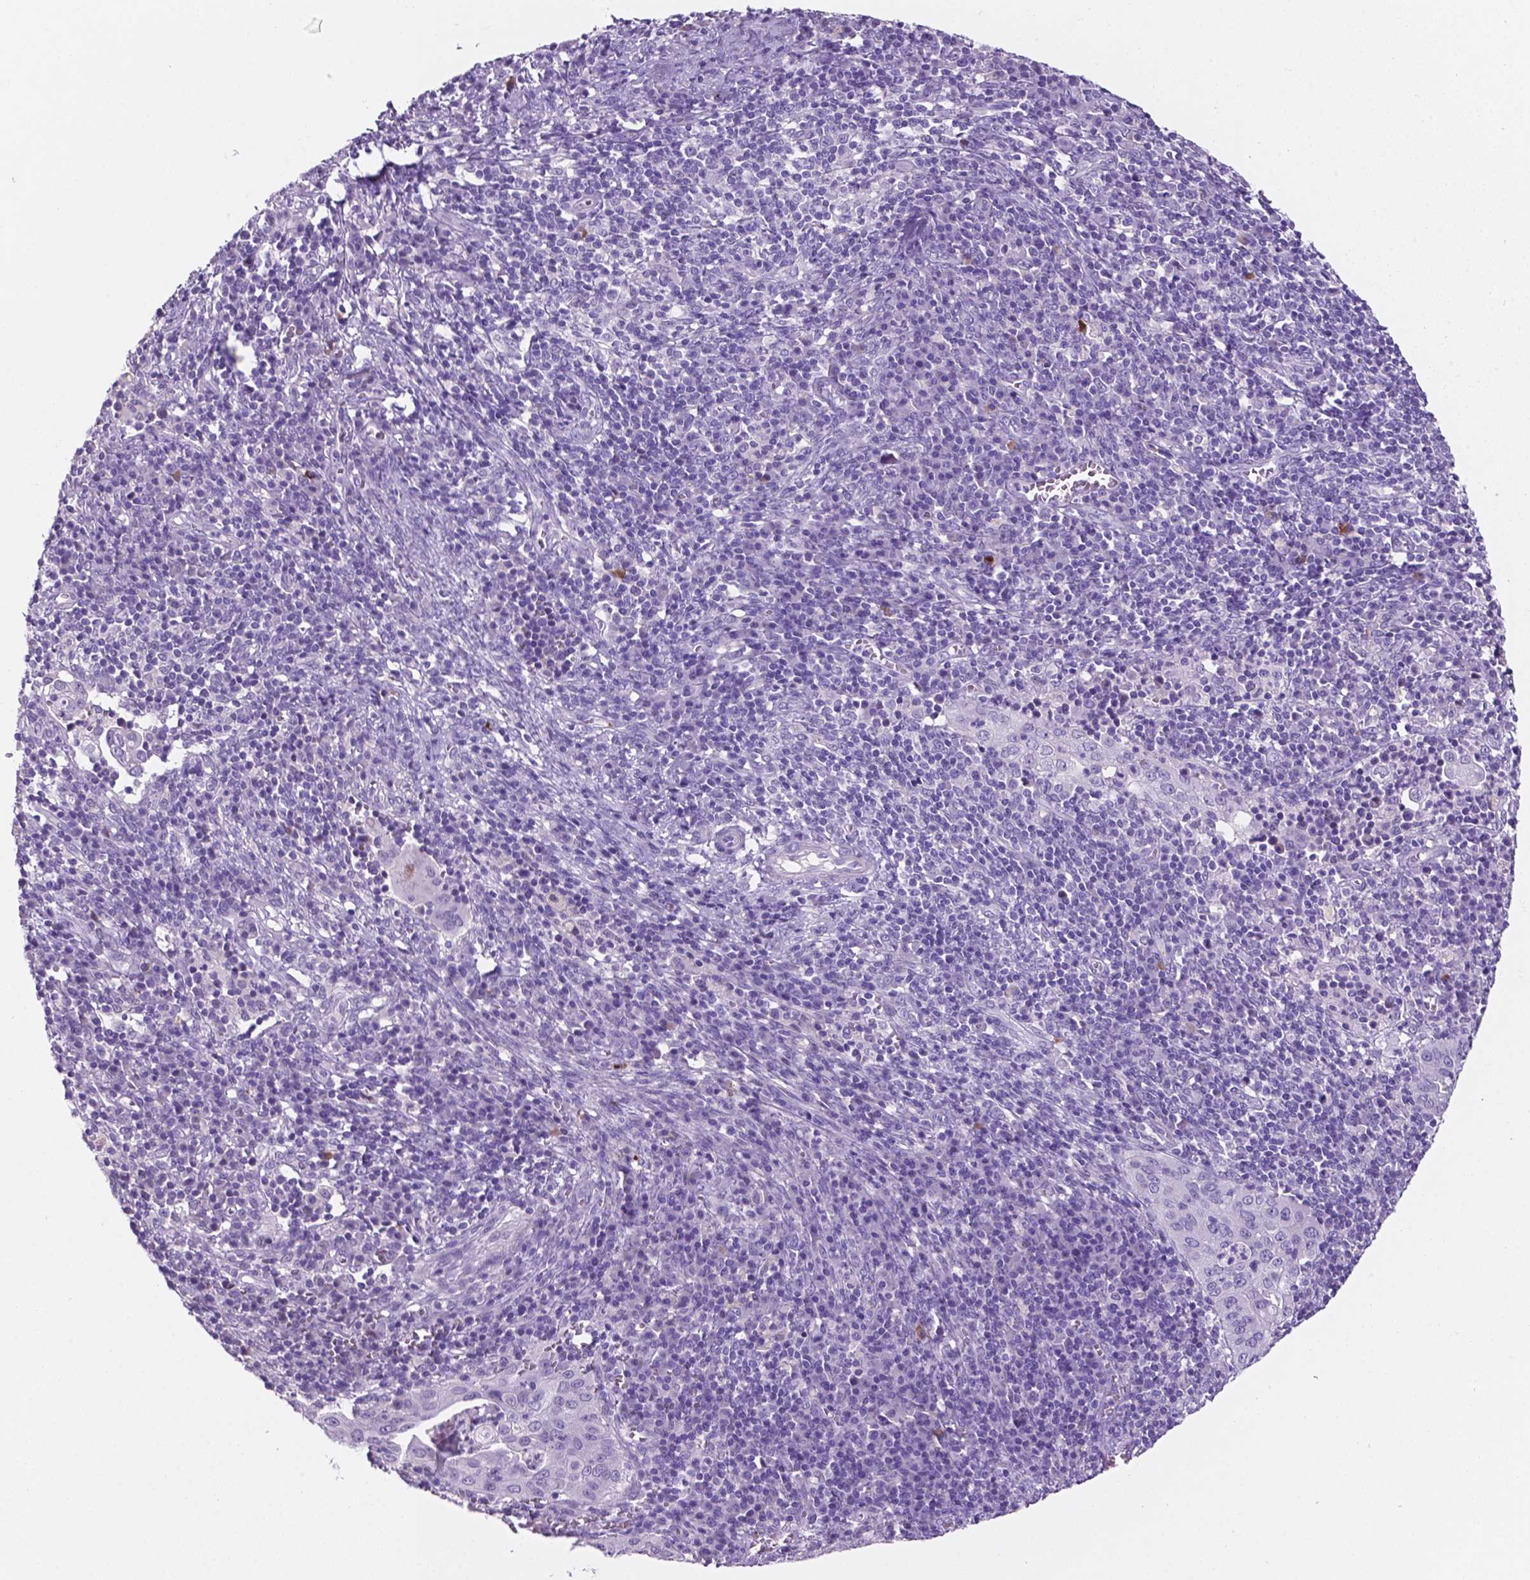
{"staining": {"intensity": "negative", "quantity": "none", "location": "none"}, "tissue": "cervical cancer", "cell_type": "Tumor cells", "image_type": "cancer", "snomed": [{"axis": "morphology", "description": "Squamous cell carcinoma, NOS"}, {"axis": "topography", "description": "Cervix"}], "caption": "Immunohistochemistry micrograph of cervical squamous cell carcinoma stained for a protein (brown), which displays no expression in tumor cells.", "gene": "EBLN2", "patient": {"sex": "female", "age": 39}}